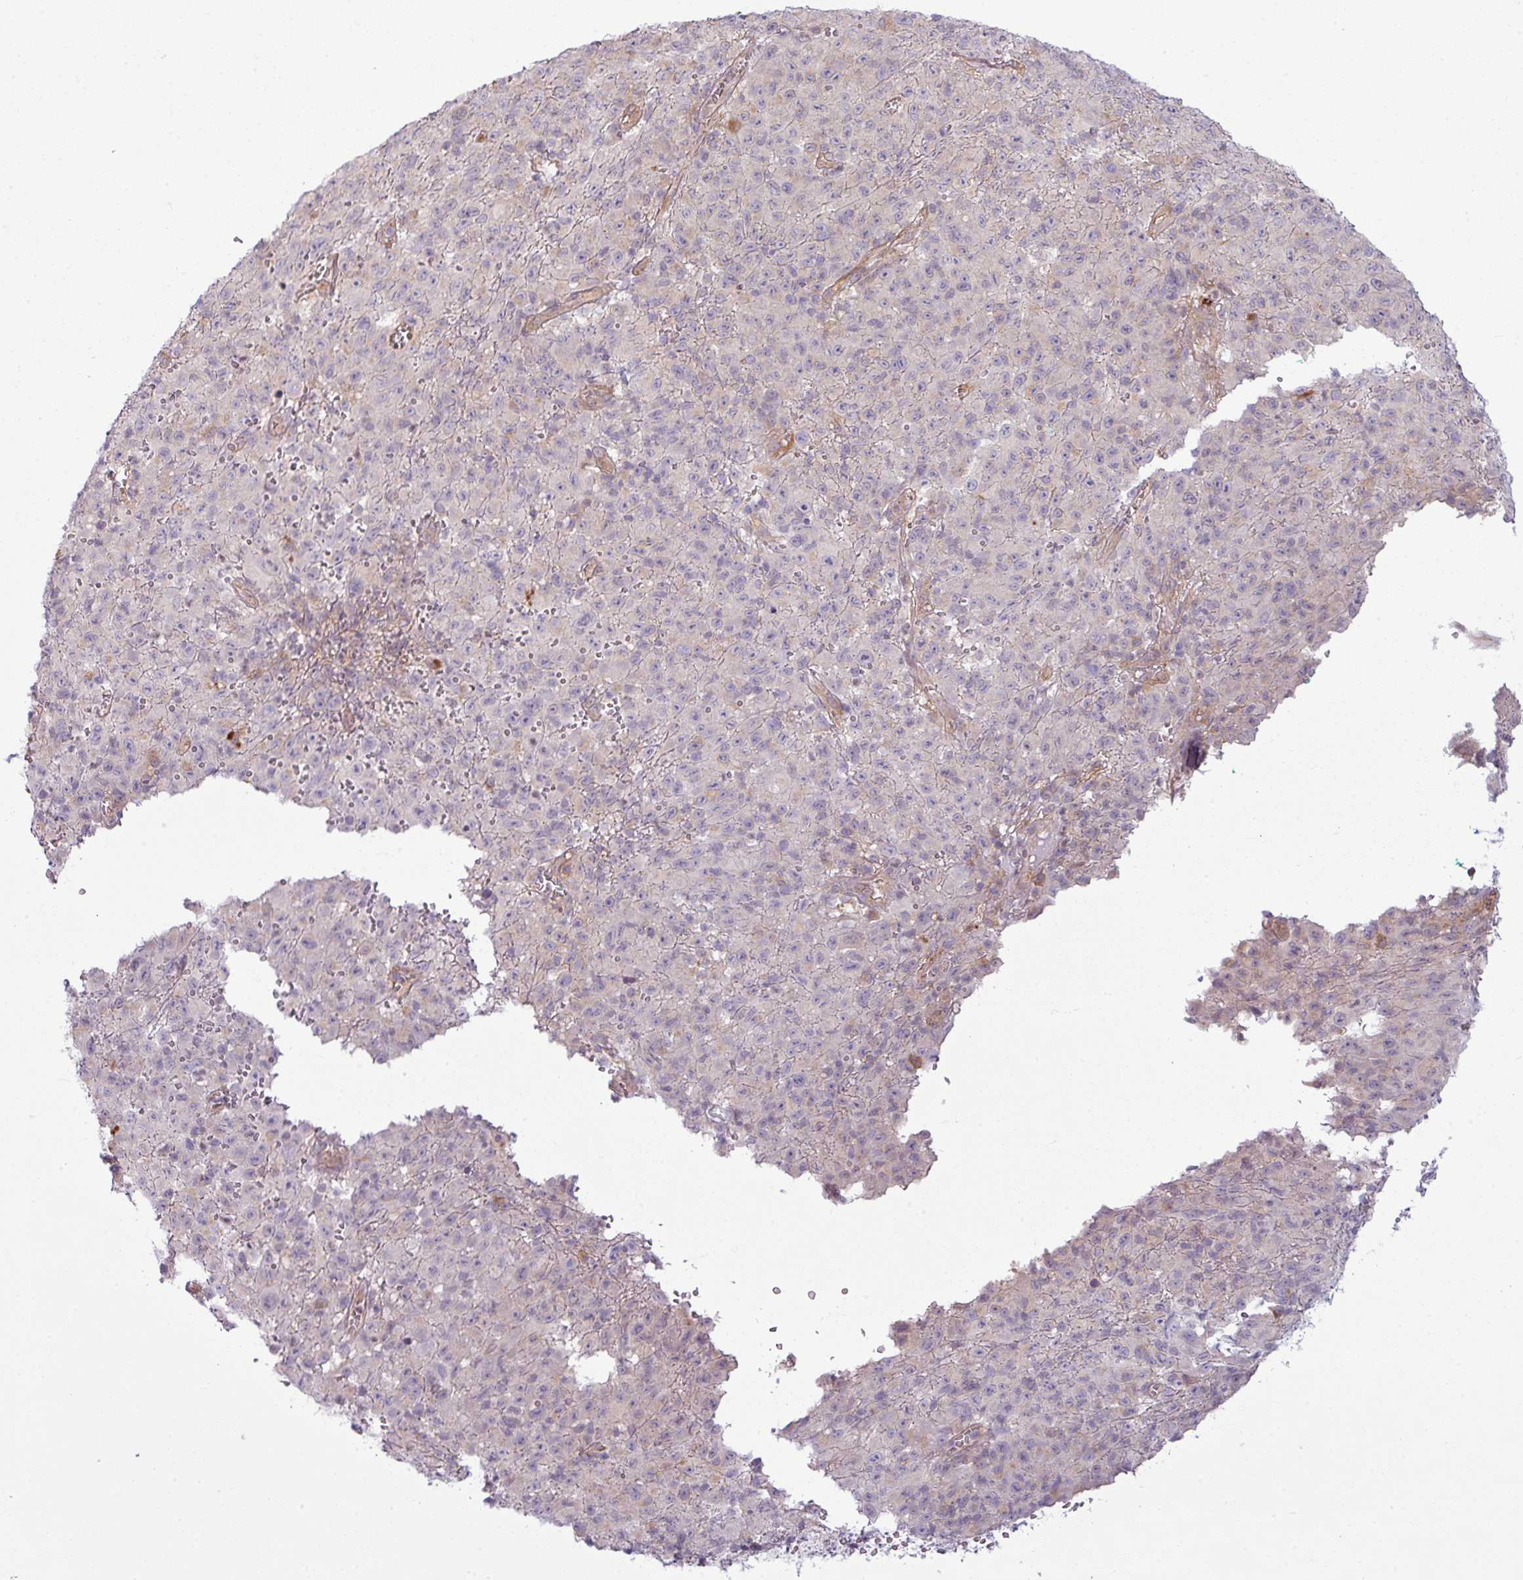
{"staining": {"intensity": "negative", "quantity": "none", "location": "none"}, "tissue": "melanoma", "cell_type": "Tumor cells", "image_type": "cancer", "snomed": [{"axis": "morphology", "description": "Malignant melanoma, NOS"}, {"axis": "topography", "description": "Skin"}], "caption": "Micrograph shows no protein staining in tumor cells of malignant melanoma tissue. (DAB (3,3'-diaminobenzidine) immunohistochemistry (IHC) visualized using brightfield microscopy, high magnification).", "gene": "CCDC144A", "patient": {"sex": "male", "age": 46}}